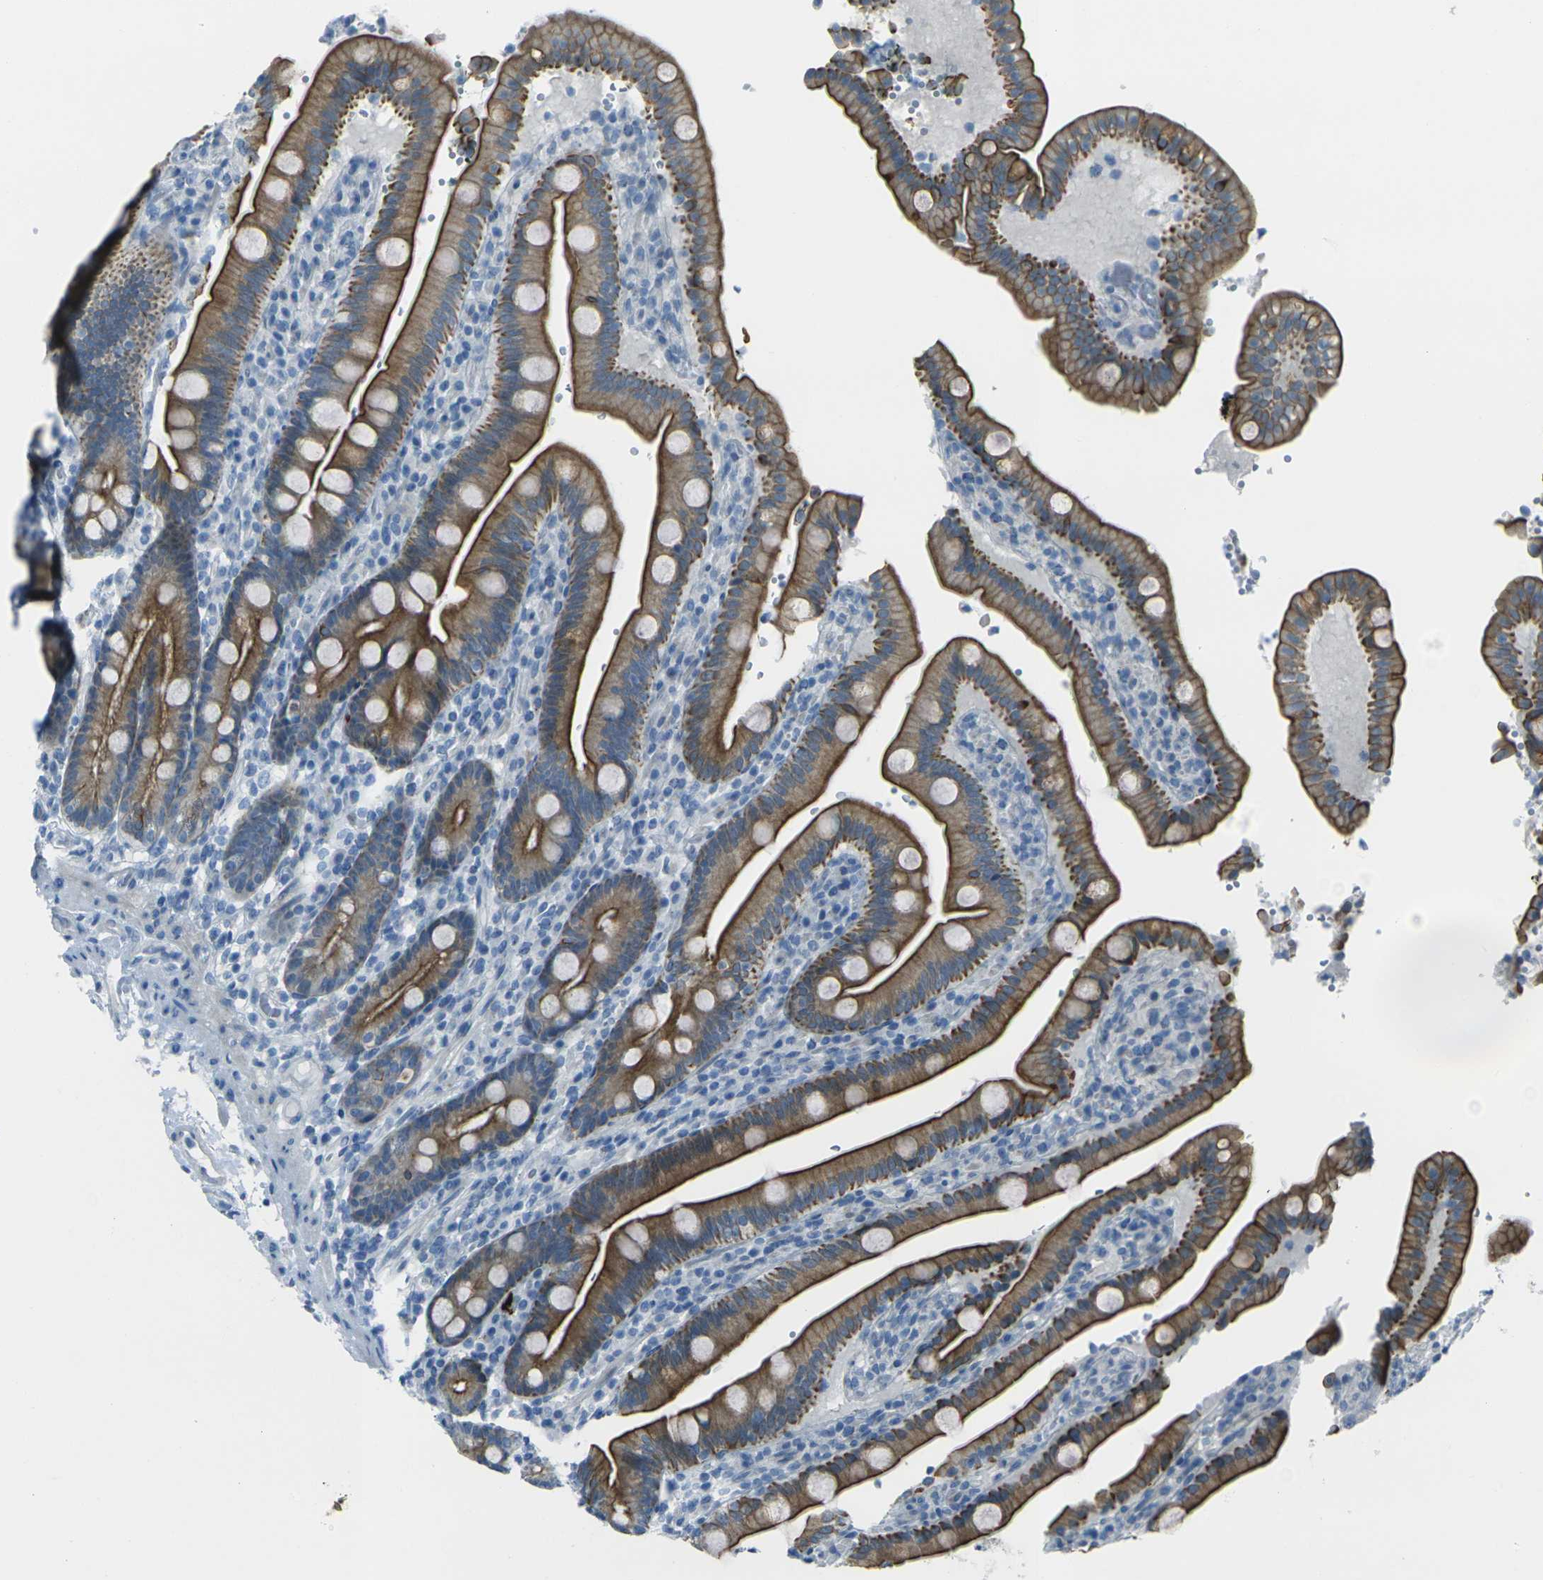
{"staining": {"intensity": "strong", "quantity": ">75%", "location": "cytoplasmic/membranous"}, "tissue": "duodenum", "cell_type": "Glandular cells", "image_type": "normal", "snomed": [{"axis": "morphology", "description": "Normal tissue, NOS"}, {"axis": "topography", "description": "Small intestine, NOS"}], "caption": "Protein expression analysis of benign duodenum demonstrates strong cytoplasmic/membranous positivity in about >75% of glandular cells.", "gene": "ANKRD46", "patient": {"sex": "female", "age": 71}}